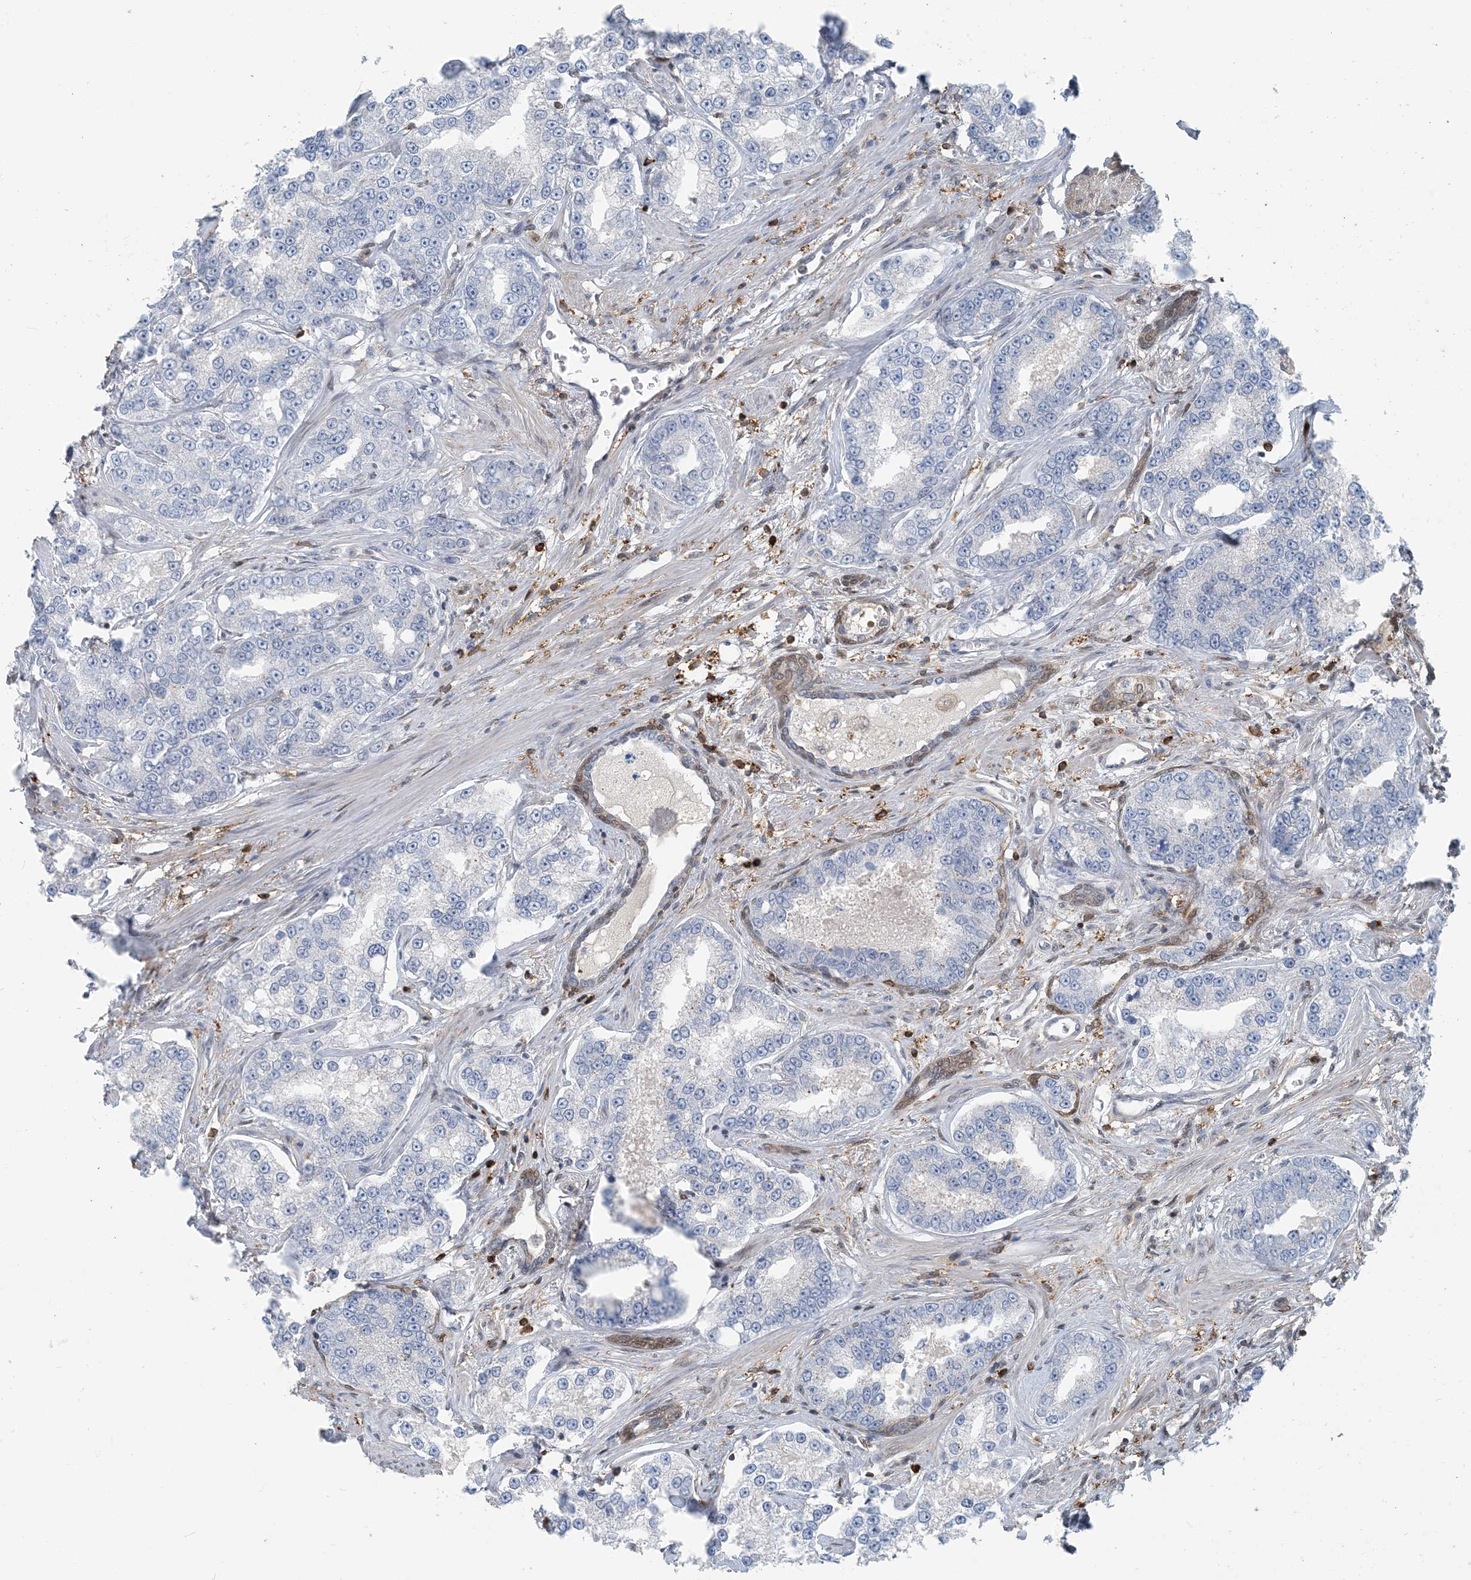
{"staining": {"intensity": "negative", "quantity": "none", "location": "none"}, "tissue": "prostate cancer", "cell_type": "Tumor cells", "image_type": "cancer", "snomed": [{"axis": "morphology", "description": "Normal tissue, NOS"}, {"axis": "morphology", "description": "Adenocarcinoma, High grade"}, {"axis": "topography", "description": "Prostate"}], "caption": "Photomicrograph shows no protein expression in tumor cells of high-grade adenocarcinoma (prostate) tissue. (Stains: DAB (3,3'-diaminobenzidine) immunohistochemistry (IHC) with hematoxylin counter stain, Microscopy: brightfield microscopy at high magnification).", "gene": "ZC3H12A", "patient": {"sex": "male", "age": 83}}